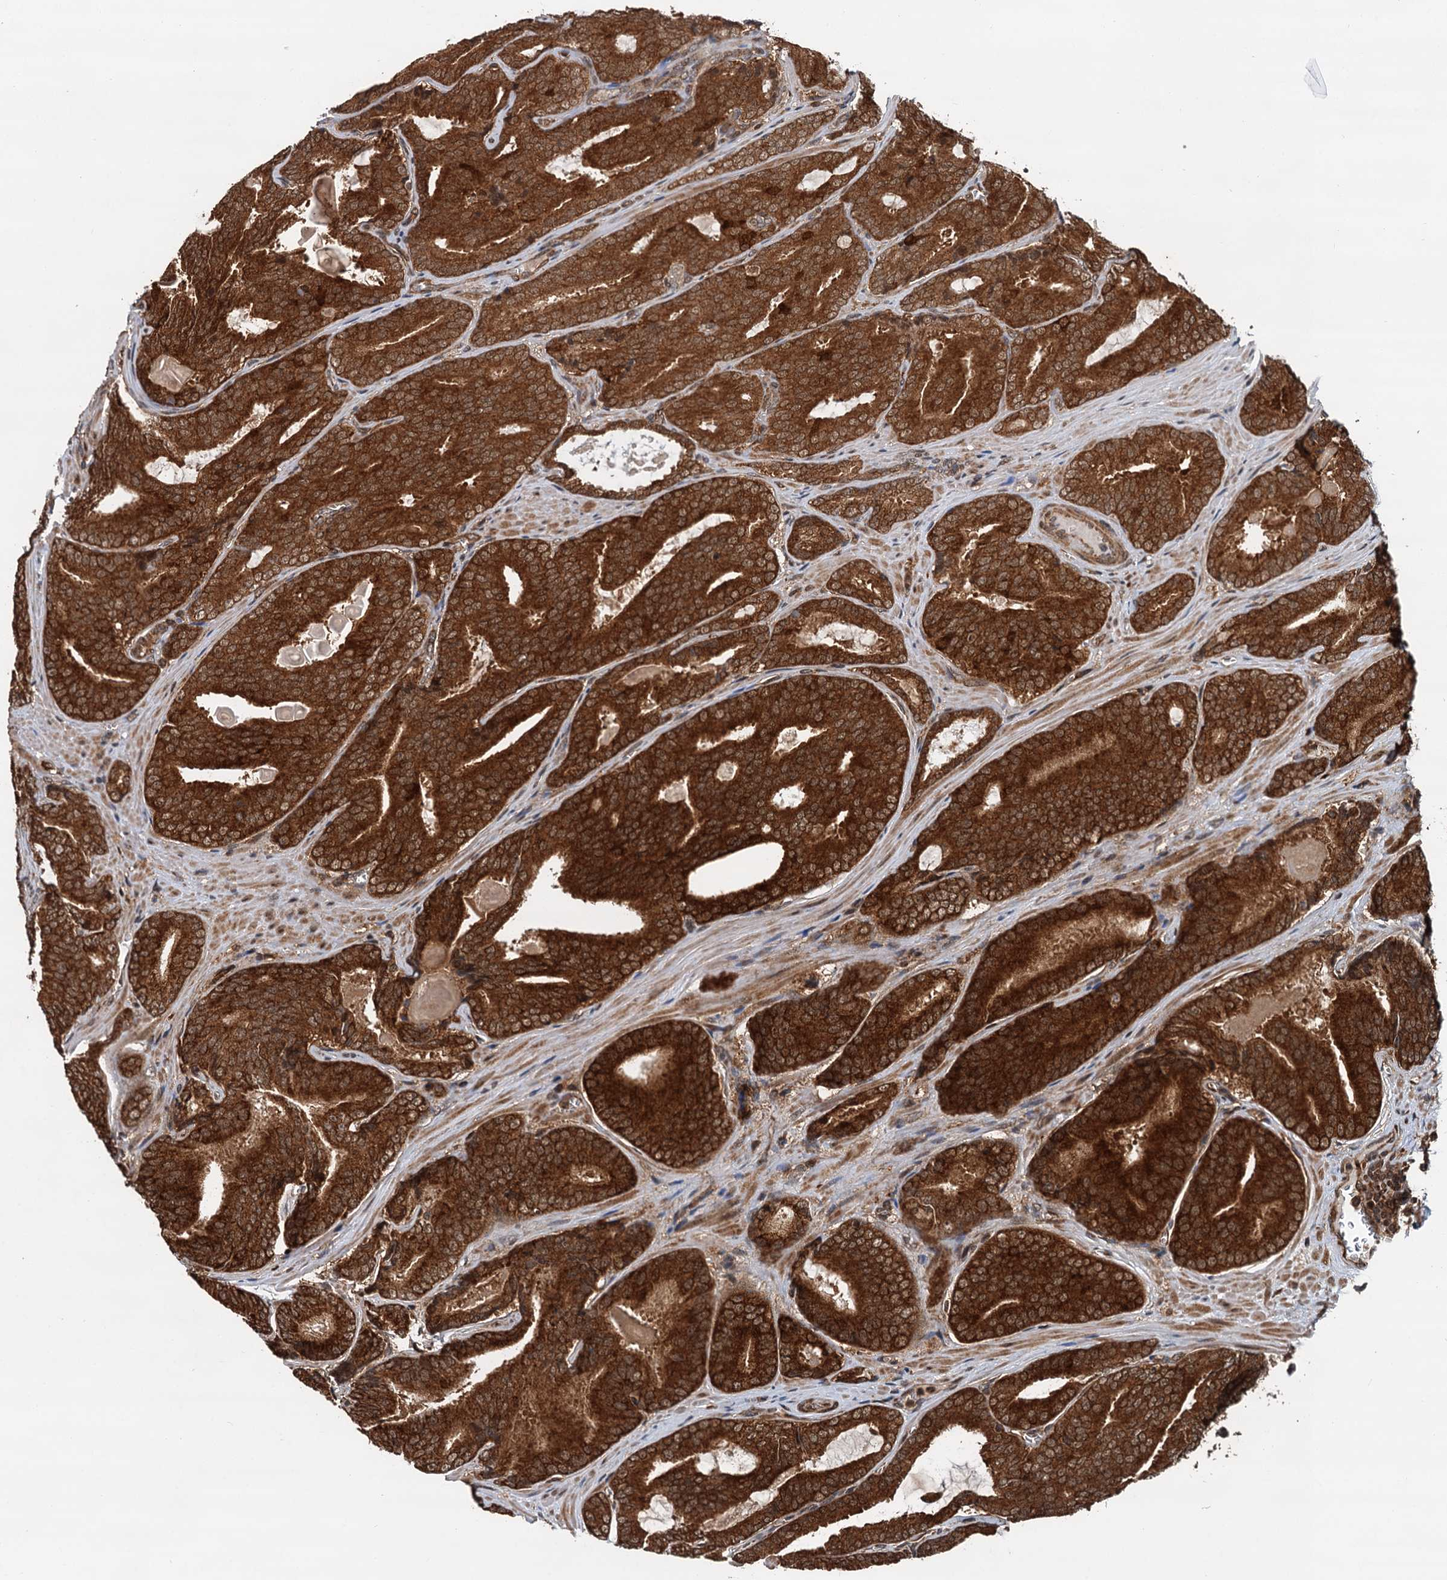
{"staining": {"intensity": "strong", "quantity": ">75%", "location": "cytoplasmic/membranous"}, "tissue": "prostate cancer", "cell_type": "Tumor cells", "image_type": "cancer", "snomed": [{"axis": "morphology", "description": "Adenocarcinoma, High grade"}, {"axis": "topography", "description": "Prostate"}], "caption": "Immunohistochemistry staining of adenocarcinoma (high-grade) (prostate), which shows high levels of strong cytoplasmic/membranous staining in approximately >75% of tumor cells indicating strong cytoplasmic/membranous protein staining. The staining was performed using DAB (3,3'-diaminobenzidine) (brown) for protein detection and nuclei were counterstained in hematoxylin (blue).", "gene": "STUB1", "patient": {"sex": "male", "age": 66}}